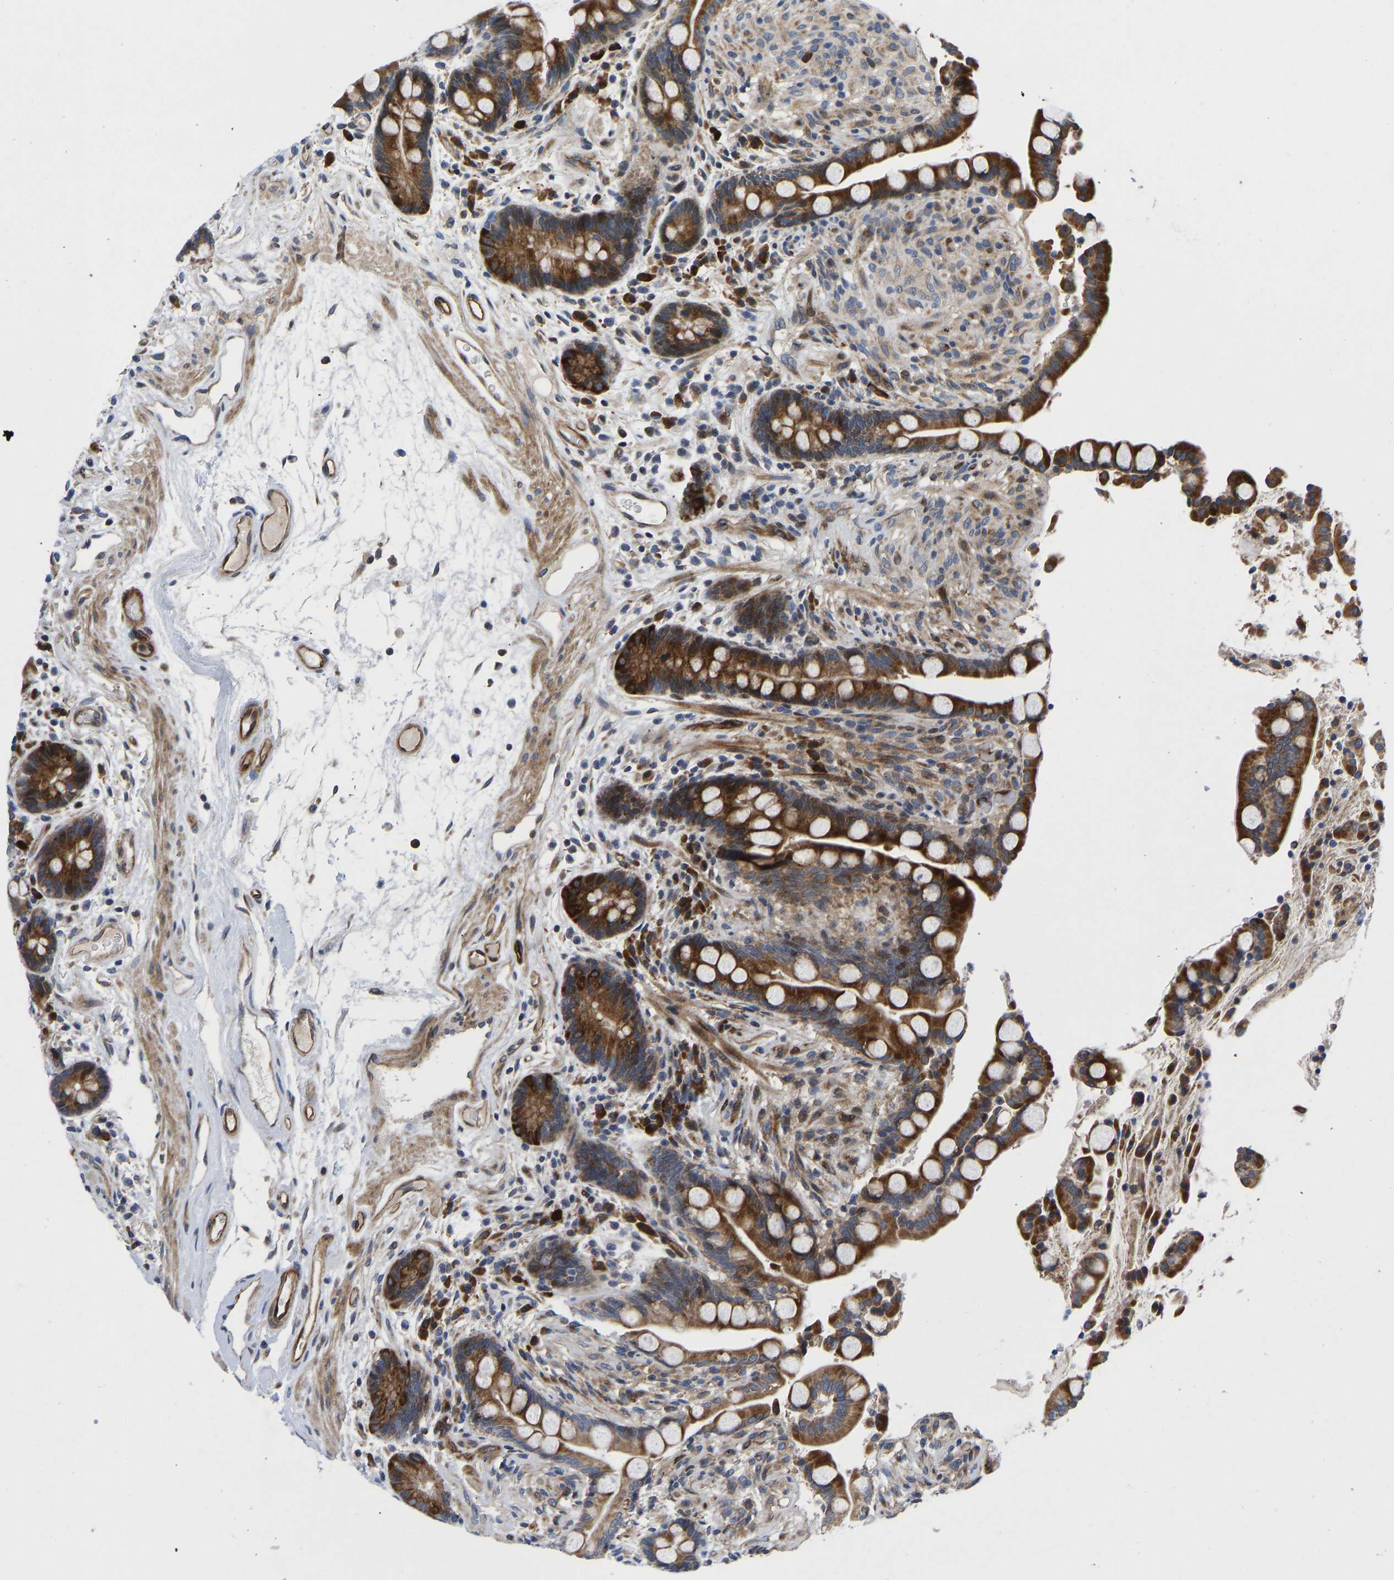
{"staining": {"intensity": "strong", "quantity": ">75%", "location": "cytoplasmic/membranous"}, "tissue": "colon", "cell_type": "Endothelial cells", "image_type": "normal", "snomed": [{"axis": "morphology", "description": "Normal tissue, NOS"}, {"axis": "topography", "description": "Colon"}], "caption": "High-power microscopy captured an immunohistochemistry histopathology image of unremarkable colon, revealing strong cytoplasmic/membranous positivity in approximately >75% of endothelial cells. (DAB (3,3'-diaminobenzidine) = brown stain, brightfield microscopy at high magnification).", "gene": "TMEM38B", "patient": {"sex": "male", "age": 73}}